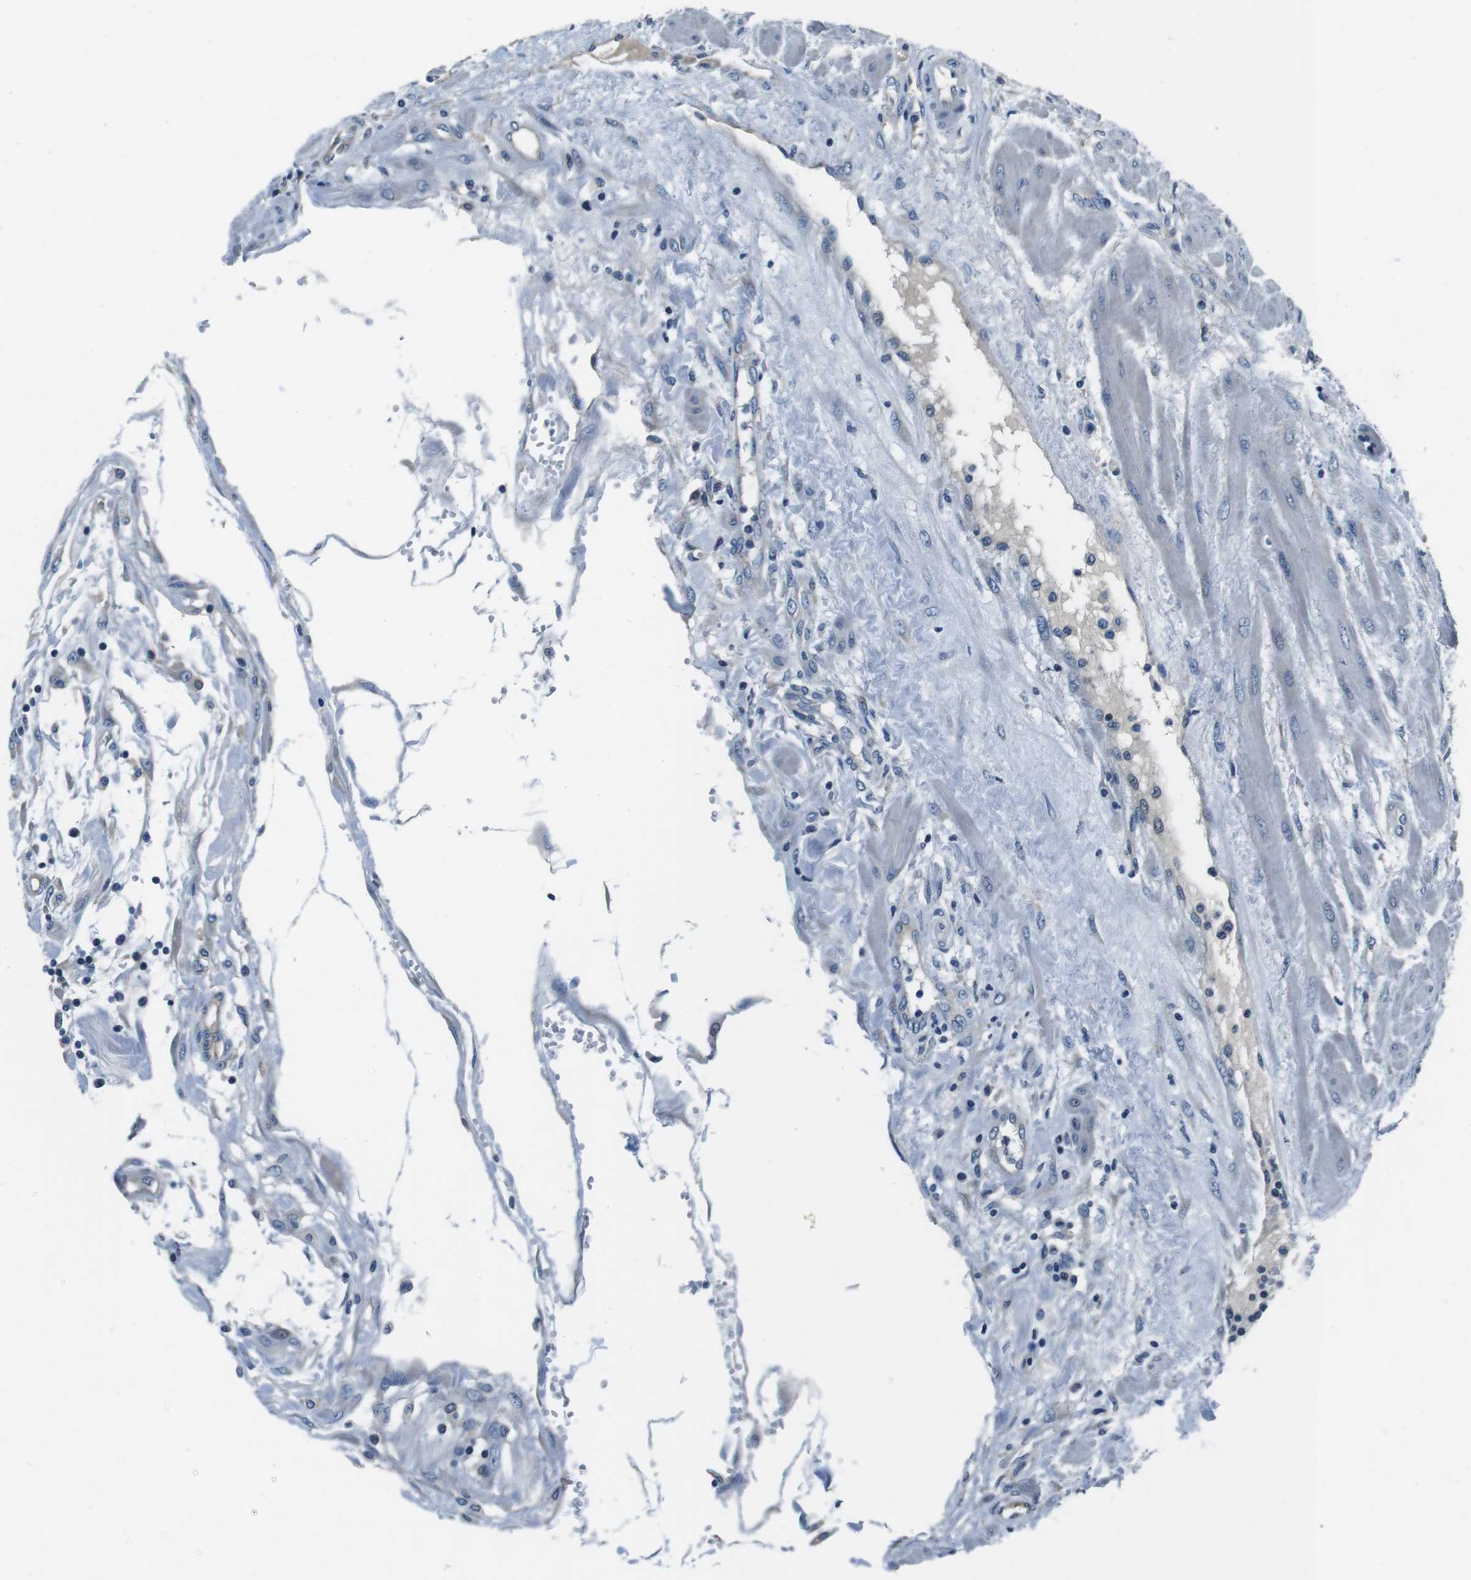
{"staining": {"intensity": "negative", "quantity": "none", "location": "none"}, "tissue": "fallopian tube", "cell_type": "Glandular cells", "image_type": "normal", "snomed": [{"axis": "morphology", "description": "Normal tissue, NOS"}, {"axis": "topography", "description": "Fallopian tube"}], "caption": "Glandular cells are negative for brown protein staining in unremarkable fallopian tube. (DAB (3,3'-diaminobenzidine) IHC visualized using brightfield microscopy, high magnification).", "gene": "KCNJ5", "patient": {"sex": "female", "age": 32}}